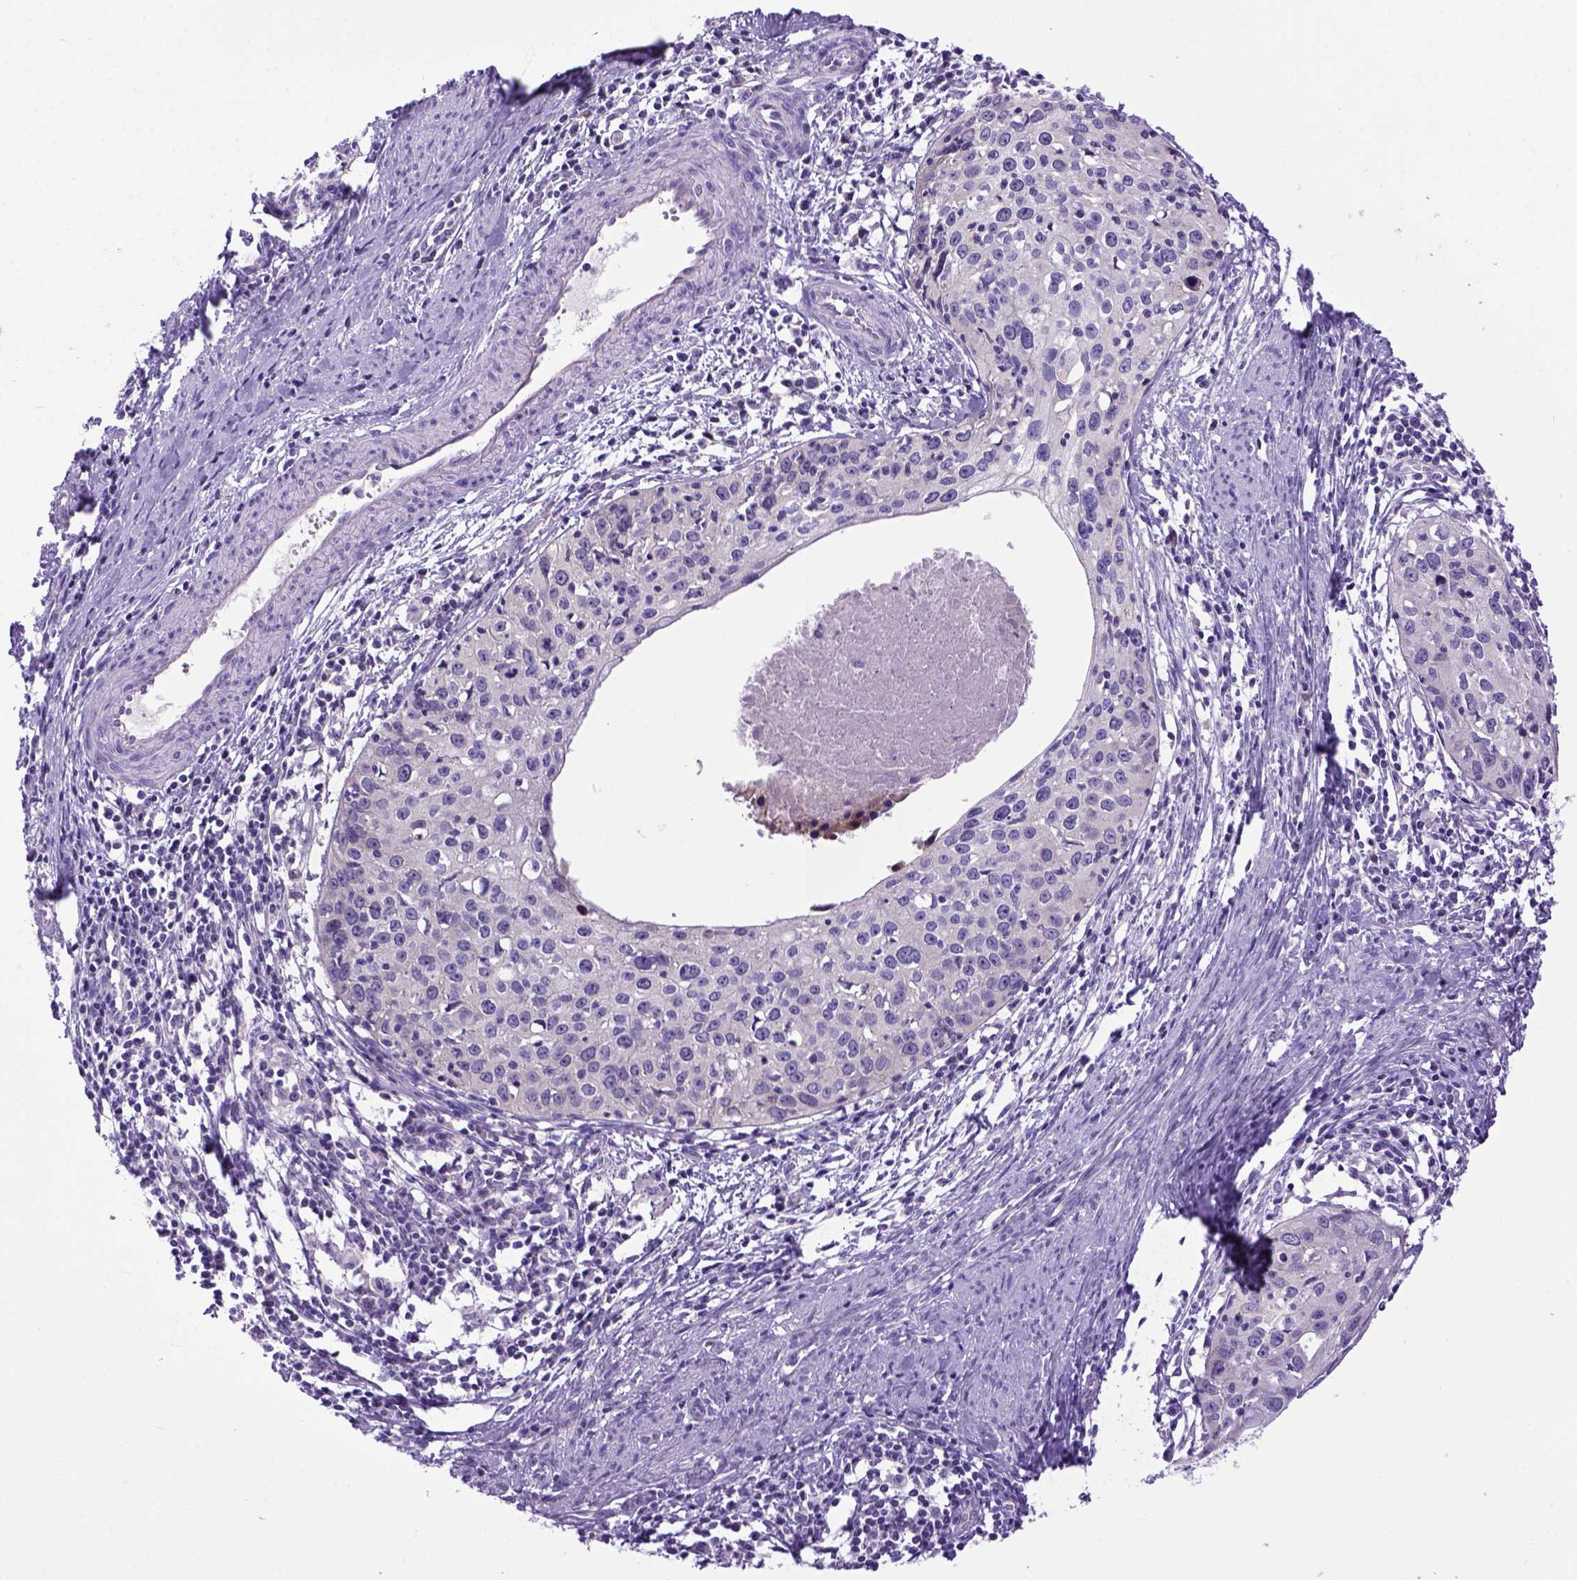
{"staining": {"intensity": "weak", "quantity": "<25%", "location": "cytoplasmic/membranous"}, "tissue": "cervical cancer", "cell_type": "Tumor cells", "image_type": "cancer", "snomed": [{"axis": "morphology", "description": "Squamous cell carcinoma, NOS"}, {"axis": "topography", "description": "Cervix"}], "caption": "Tumor cells show no significant staining in cervical cancer (squamous cell carcinoma).", "gene": "NEK5", "patient": {"sex": "female", "age": 40}}